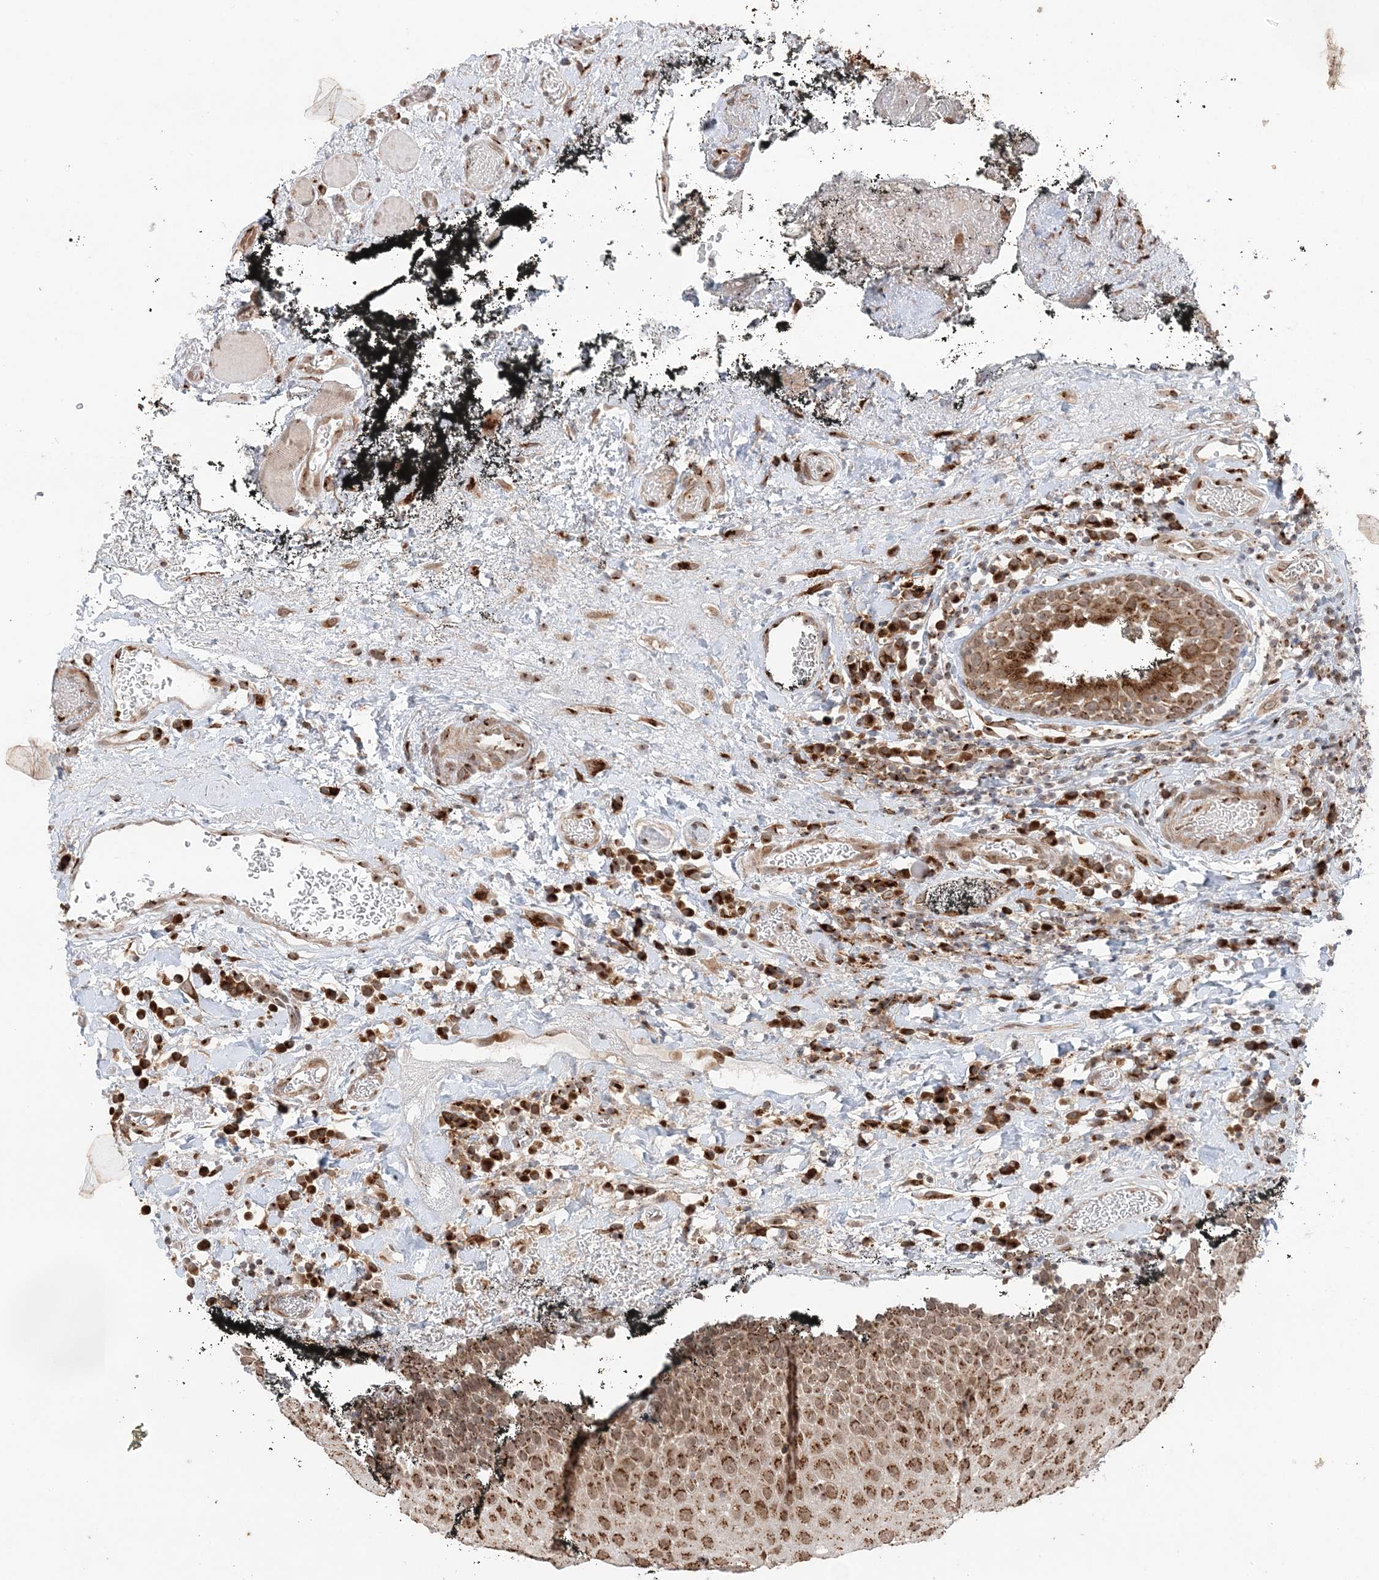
{"staining": {"intensity": "strong", "quantity": ">75%", "location": "cytoplasmic/membranous"}, "tissue": "oral mucosa", "cell_type": "Squamous epithelial cells", "image_type": "normal", "snomed": [{"axis": "morphology", "description": "Normal tissue, NOS"}, {"axis": "topography", "description": "Oral tissue"}], "caption": "Brown immunohistochemical staining in unremarkable oral mucosa reveals strong cytoplasmic/membranous expression in approximately >75% of squamous epithelial cells. (IHC, brightfield microscopy, high magnification).", "gene": "TMED10", "patient": {"sex": "male", "age": 74}}